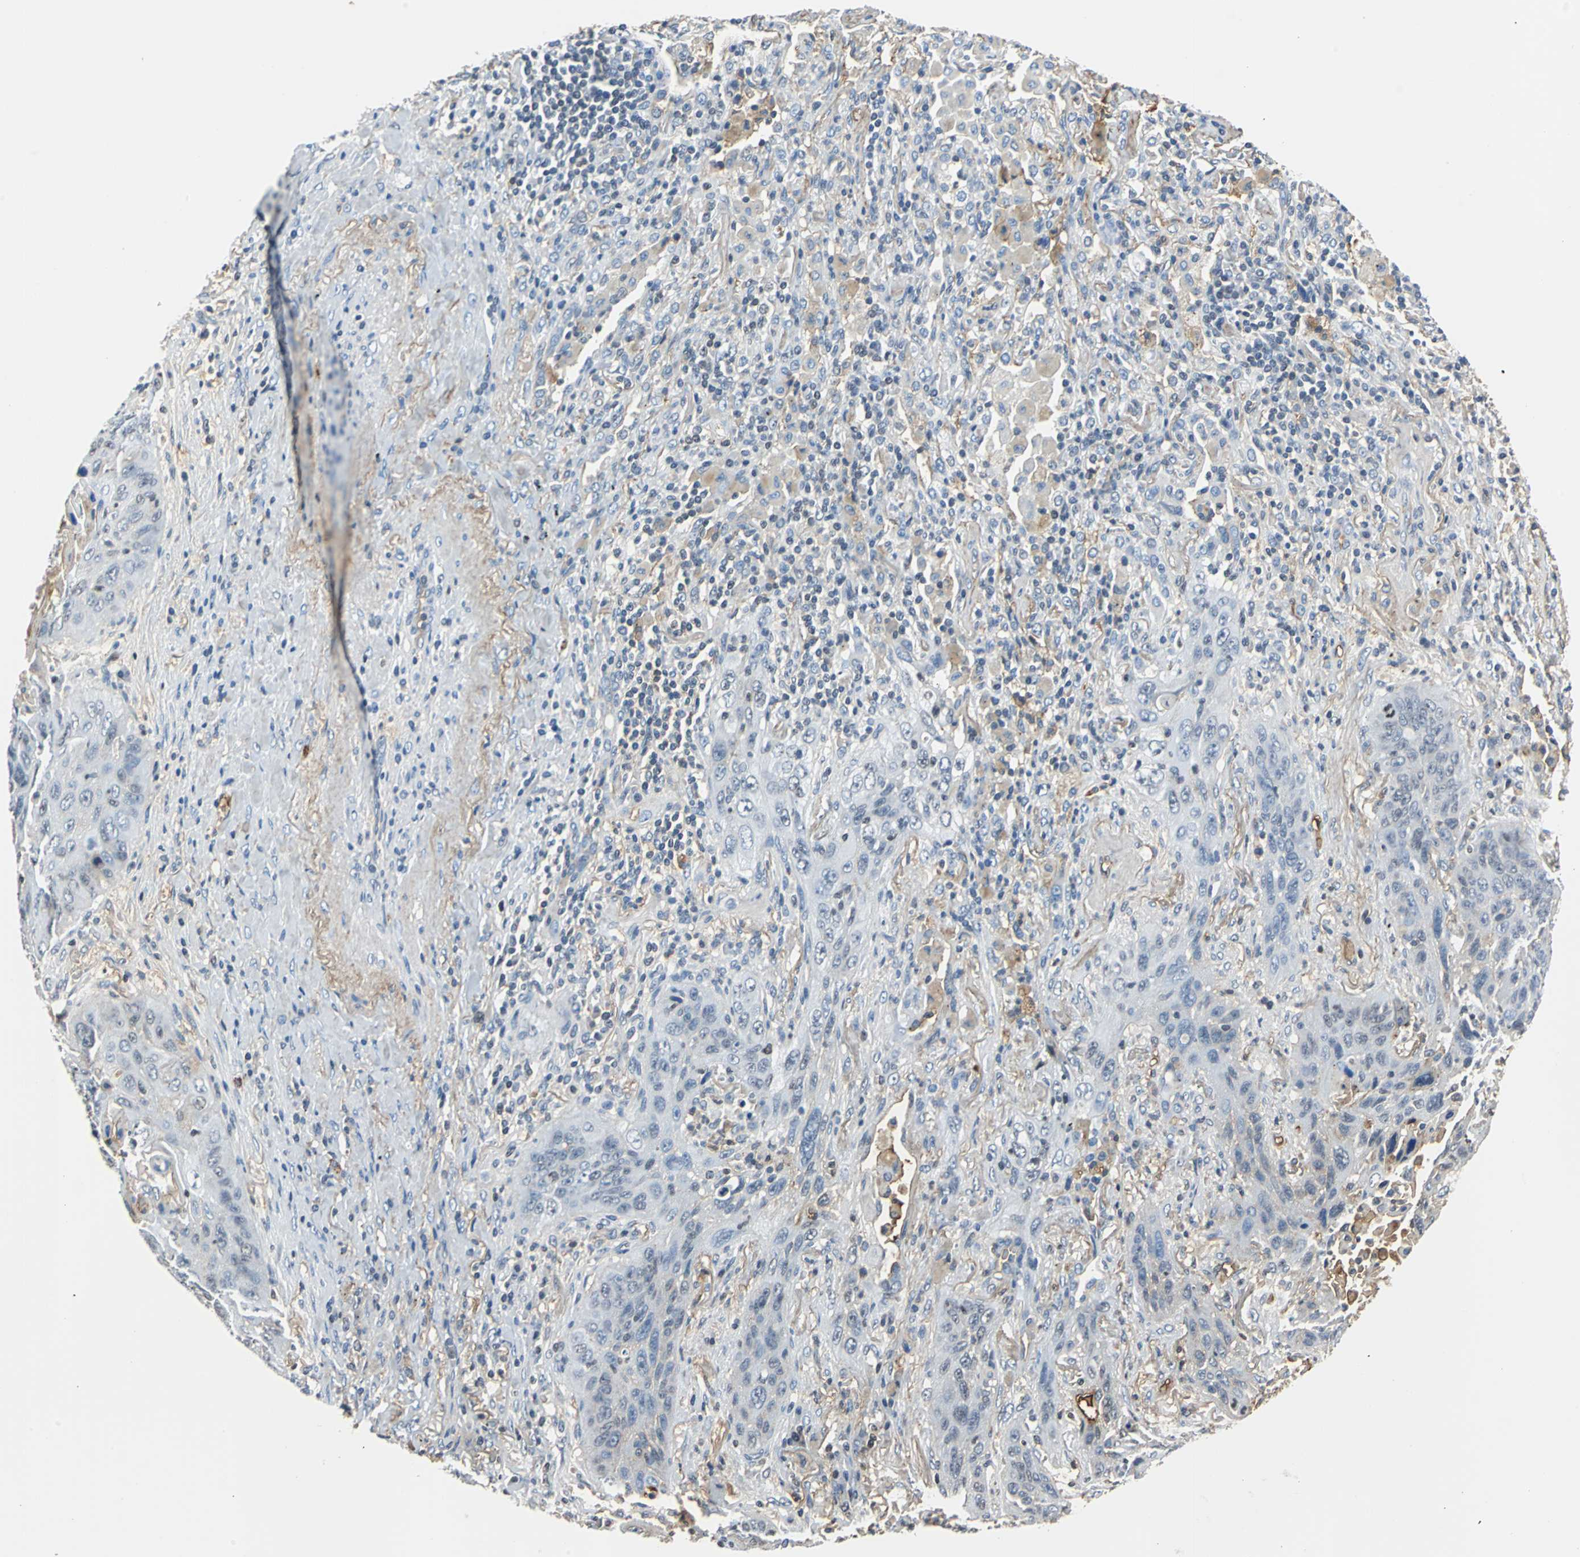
{"staining": {"intensity": "moderate", "quantity": "<25%", "location": "cytoplasmic/membranous"}, "tissue": "lung cancer", "cell_type": "Tumor cells", "image_type": "cancer", "snomed": [{"axis": "morphology", "description": "Squamous cell carcinoma, NOS"}, {"axis": "topography", "description": "Lung"}], "caption": "Protein staining exhibits moderate cytoplasmic/membranous positivity in about <25% of tumor cells in lung cancer (squamous cell carcinoma).", "gene": "ALB", "patient": {"sex": "female", "age": 67}}